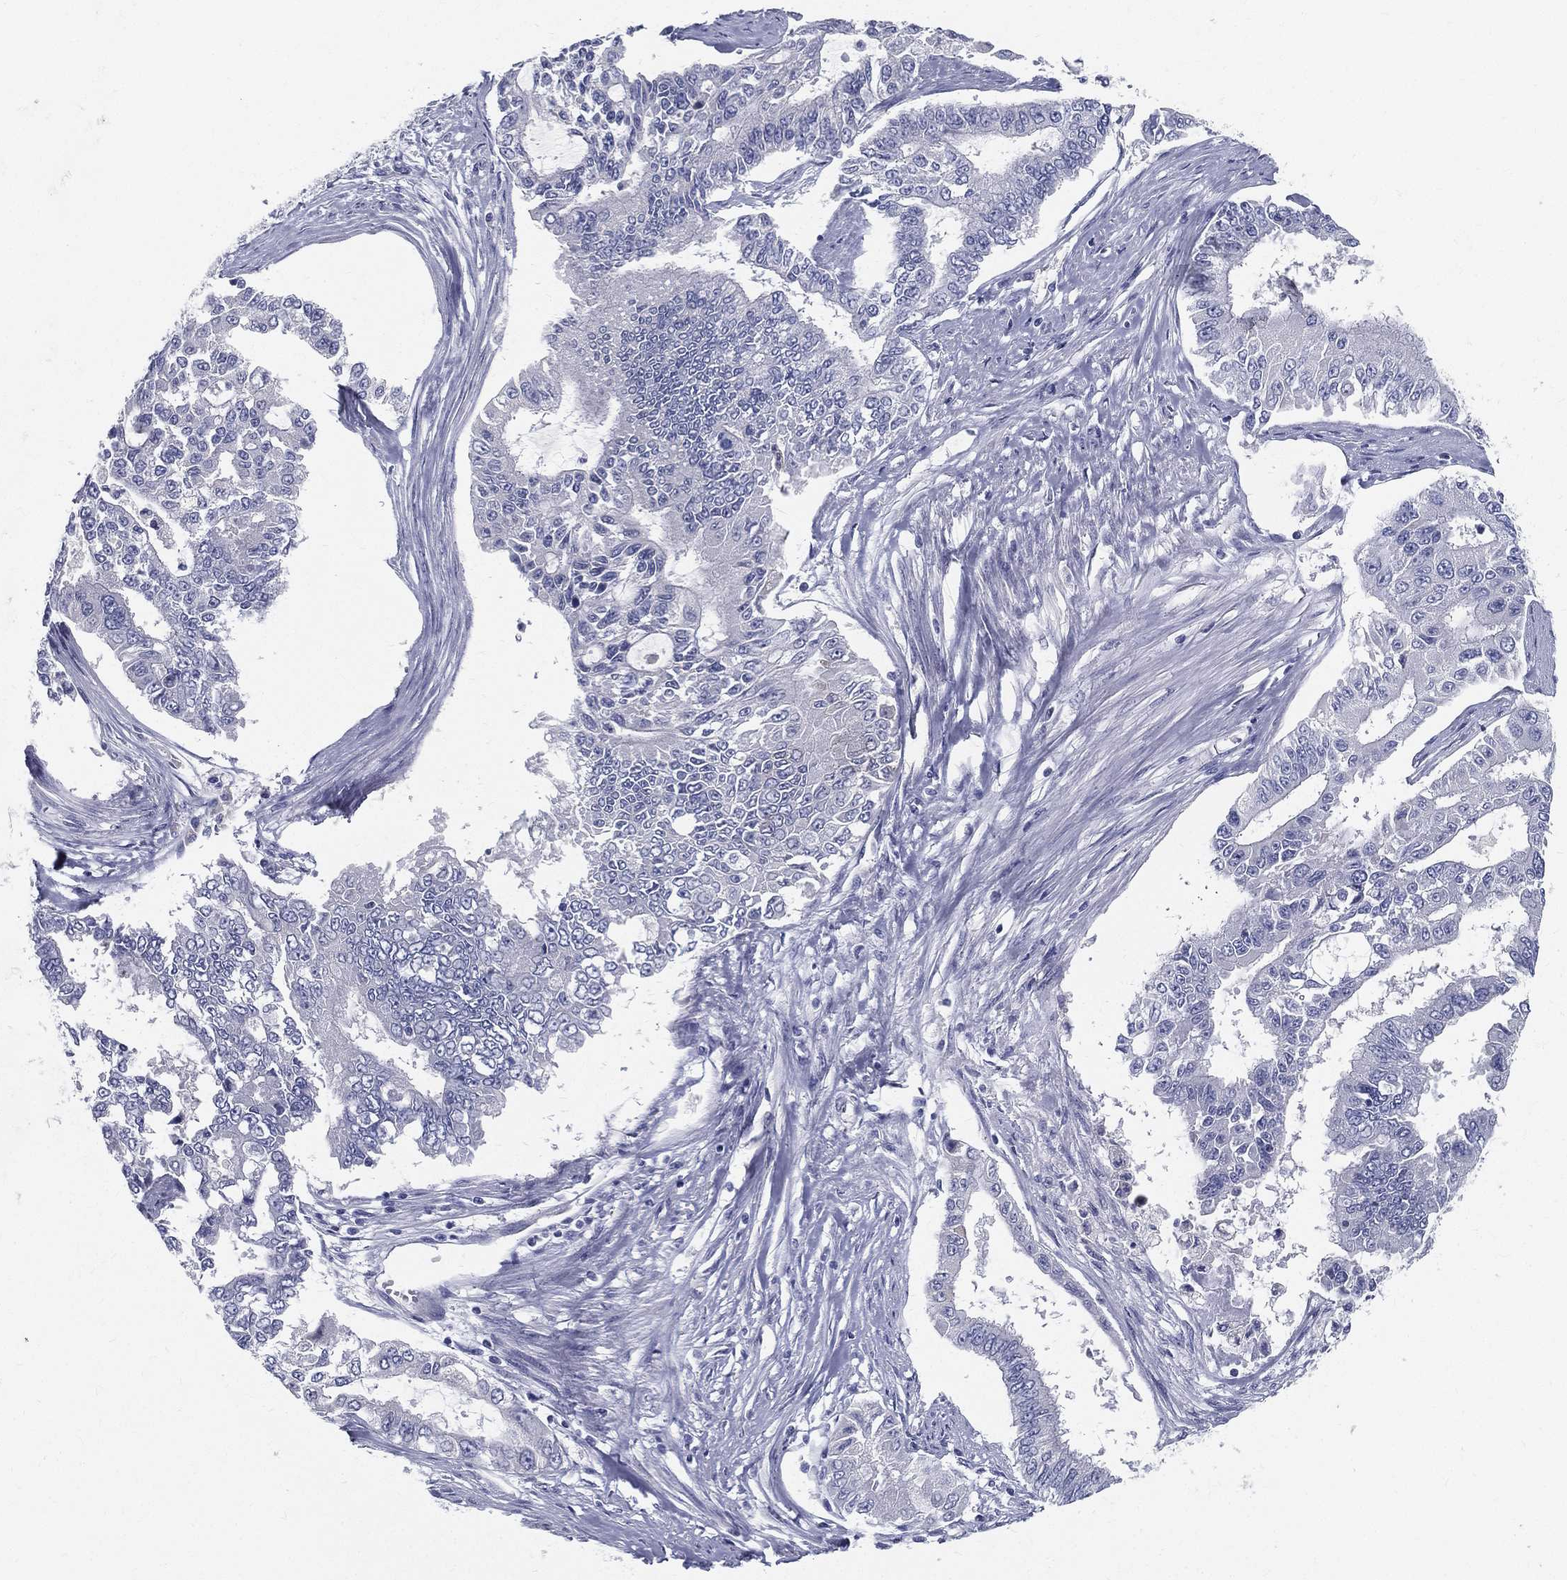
{"staining": {"intensity": "negative", "quantity": "none", "location": "none"}, "tissue": "endometrial cancer", "cell_type": "Tumor cells", "image_type": "cancer", "snomed": [{"axis": "morphology", "description": "Adenocarcinoma, NOS"}, {"axis": "topography", "description": "Uterus"}], "caption": "The image exhibits no significant staining in tumor cells of endometrial cancer (adenocarcinoma).", "gene": "STS", "patient": {"sex": "female", "age": 59}}